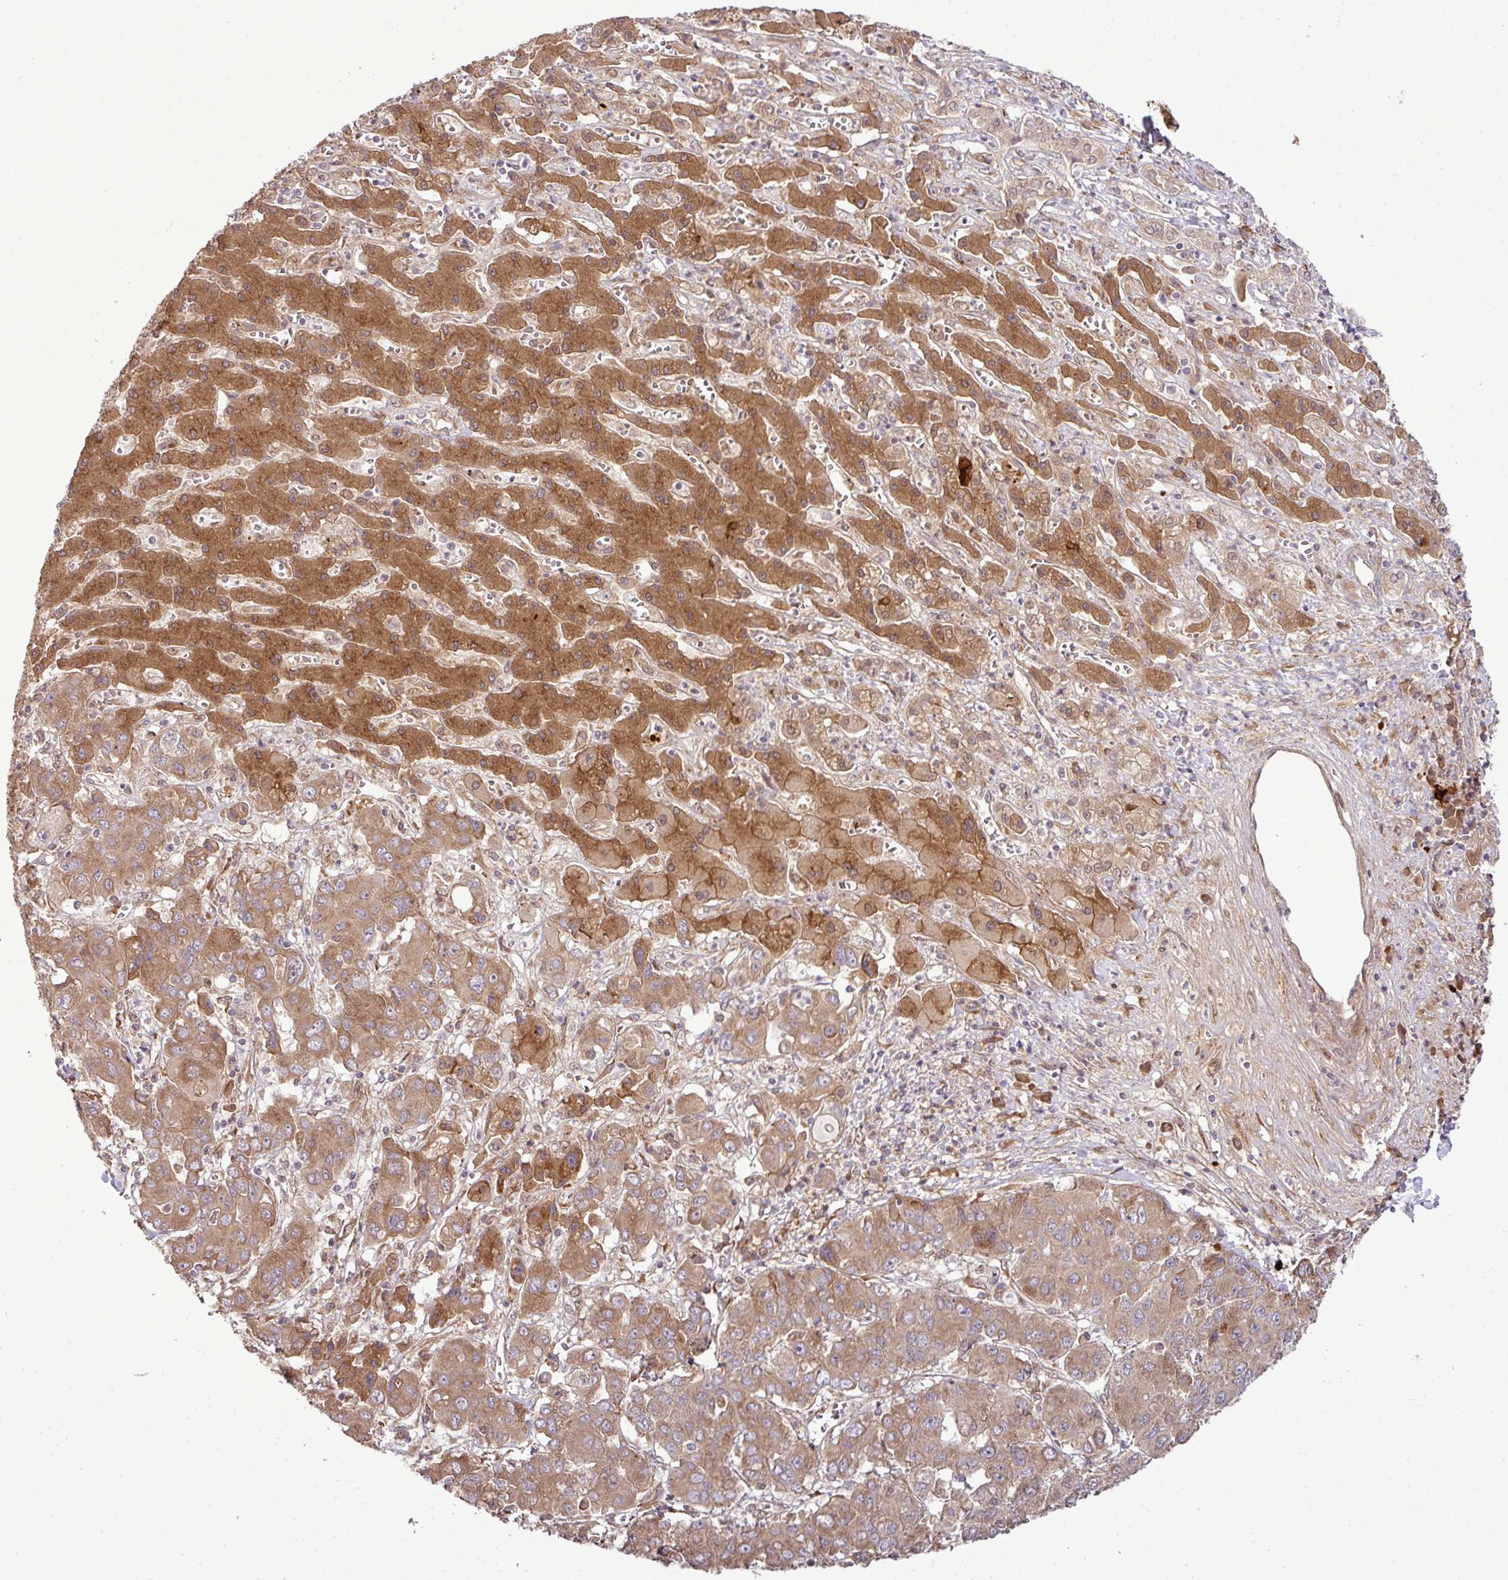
{"staining": {"intensity": "moderate", "quantity": ">75%", "location": "cytoplasmic/membranous"}, "tissue": "liver cancer", "cell_type": "Tumor cells", "image_type": "cancer", "snomed": [{"axis": "morphology", "description": "Cholangiocarcinoma"}, {"axis": "topography", "description": "Liver"}], "caption": "A high-resolution image shows IHC staining of liver cholangiocarcinoma, which shows moderate cytoplasmic/membranous positivity in approximately >75% of tumor cells.", "gene": "DNAAF4", "patient": {"sex": "male", "age": 67}}